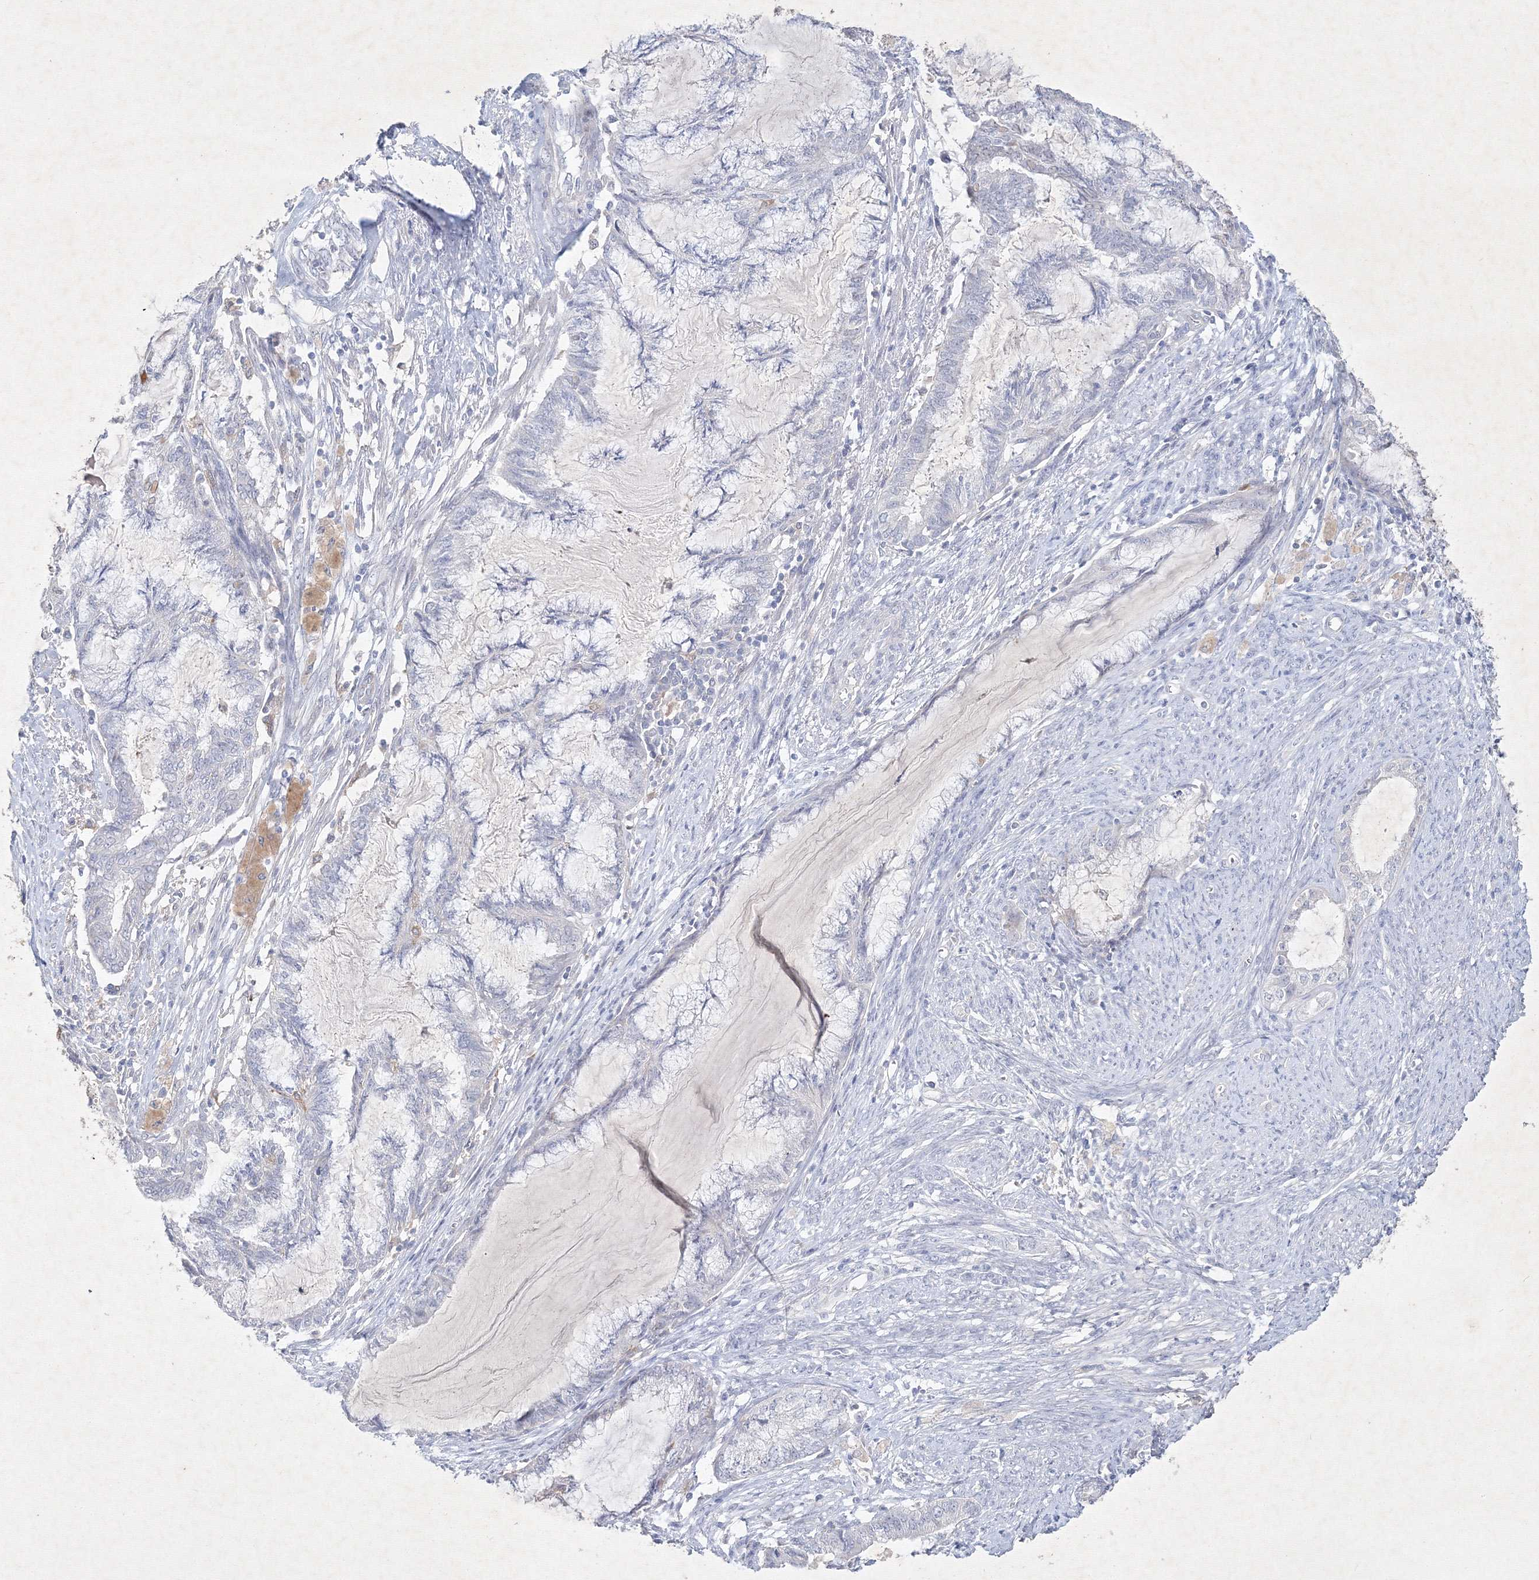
{"staining": {"intensity": "negative", "quantity": "none", "location": "none"}, "tissue": "endometrial cancer", "cell_type": "Tumor cells", "image_type": "cancer", "snomed": [{"axis": "morphology", "description": "Adenocarcinoma, NOS"}, {"axis": "topography", "description": "Endometrium"}], "caption": "Immunohistochemistry (IHC) histopathology image of human endometrial adenocarcinoma stained for a protein (brown), which shows no expression in tumor cells.", "gene": "CXXC4", "patient": {"sex": "female", "age": 86}}